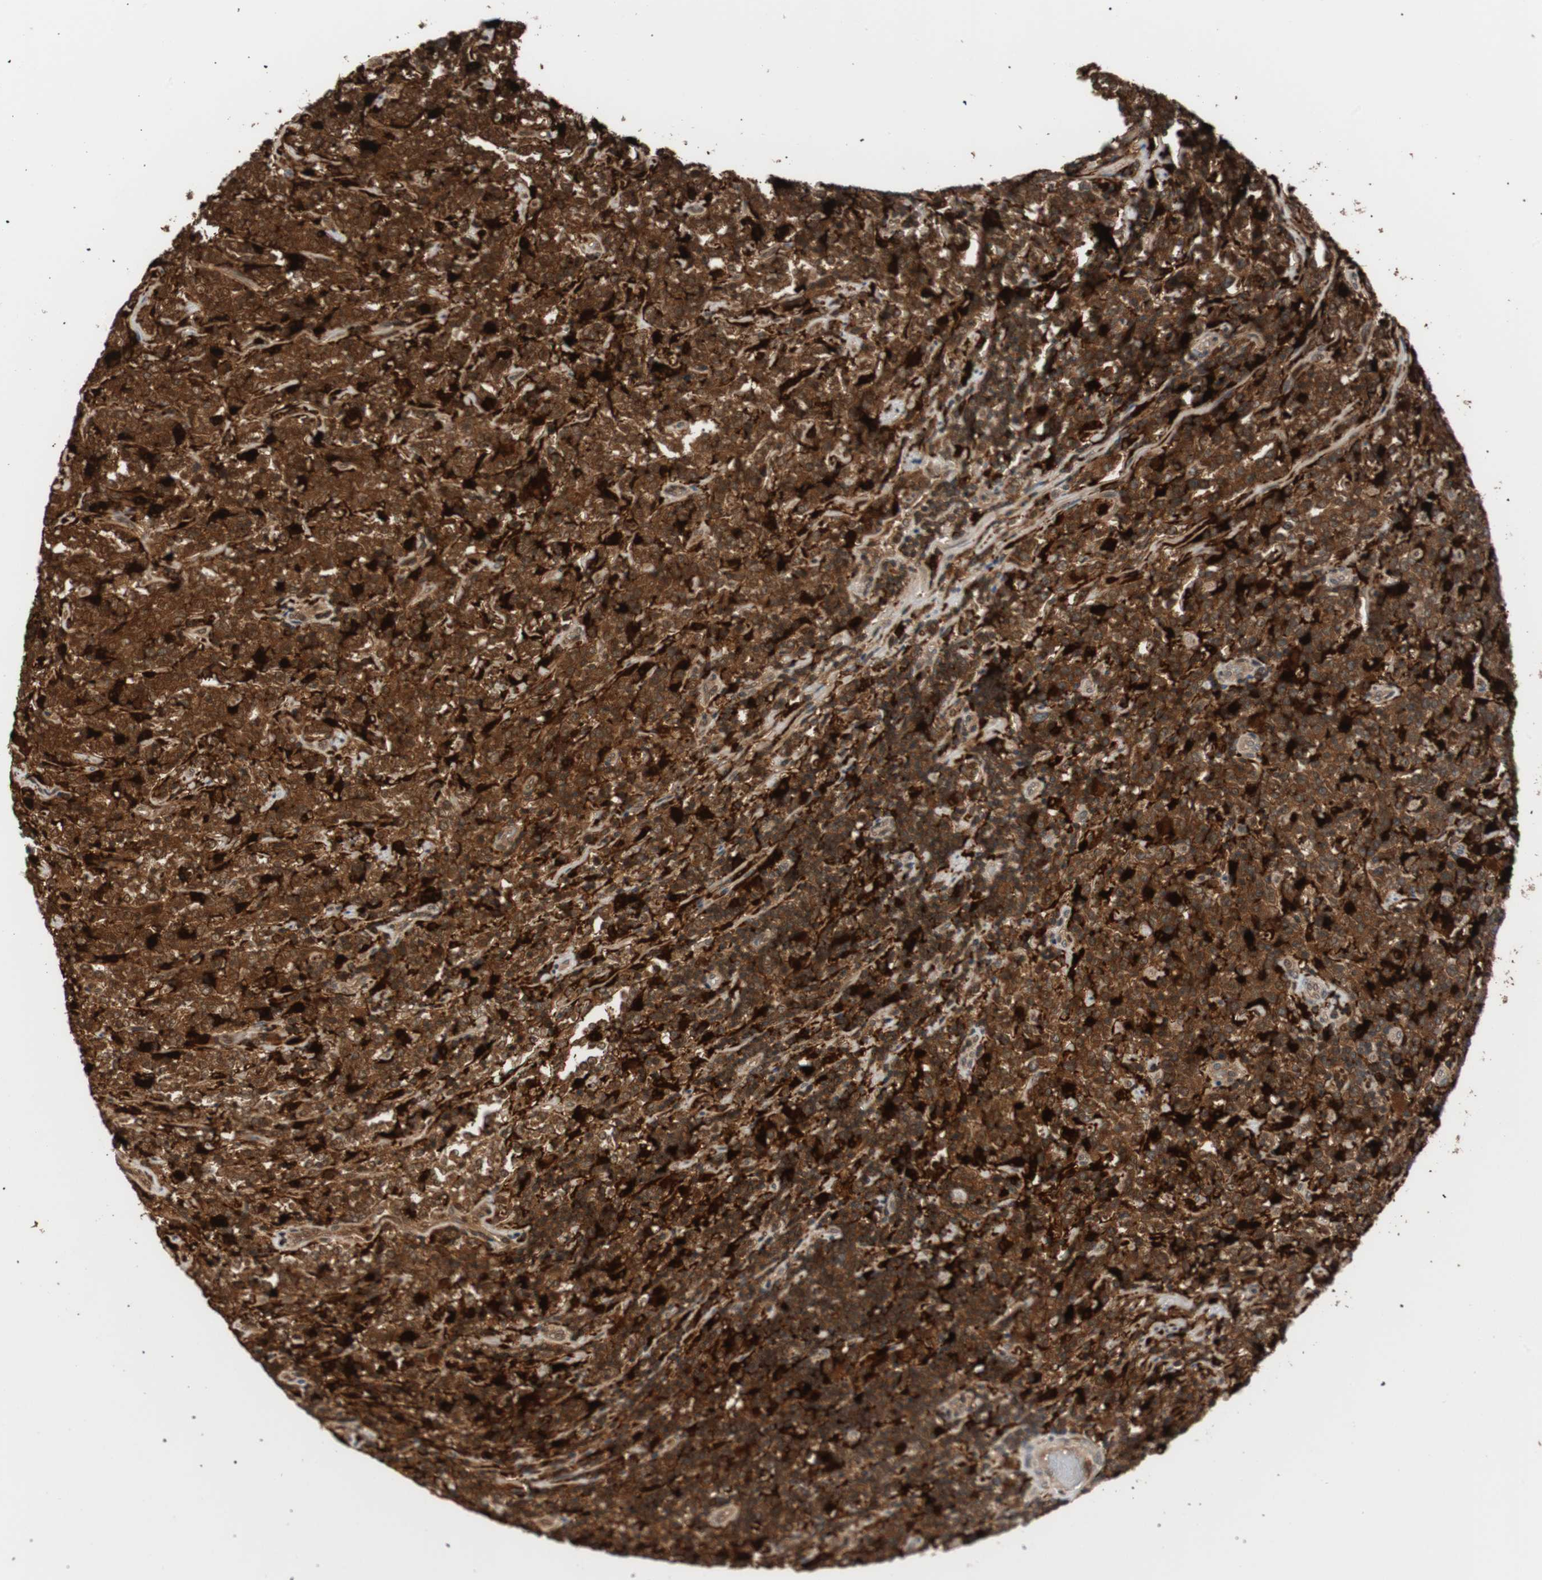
{"staining": {"intensity": "strong", "quantity": ">75%", "location": "cytoplasmic/membranous"}, "tissue": "lymphoma", "cell_type": "Tumor cells", "image_type": "cancer", "snomed": [{"axis": "morphology", "description": "Malignant lymphoma, non-Hodgkin's type, High grade"}, {"axis": "topography", "description": "Soft tissue"}], "caption": "Strong cytoplasmic/membranous staining is present in approximately >75% of tumor cells in high-grade malignant lymphoma, non-Hodgkin's type. The protein is stained brown, and the nuclei are stained in blue (DAB IHC with brightfield microscopy, high magnification).", "gene": "IL18", "patient": {"sex": "male", "age": 18}}